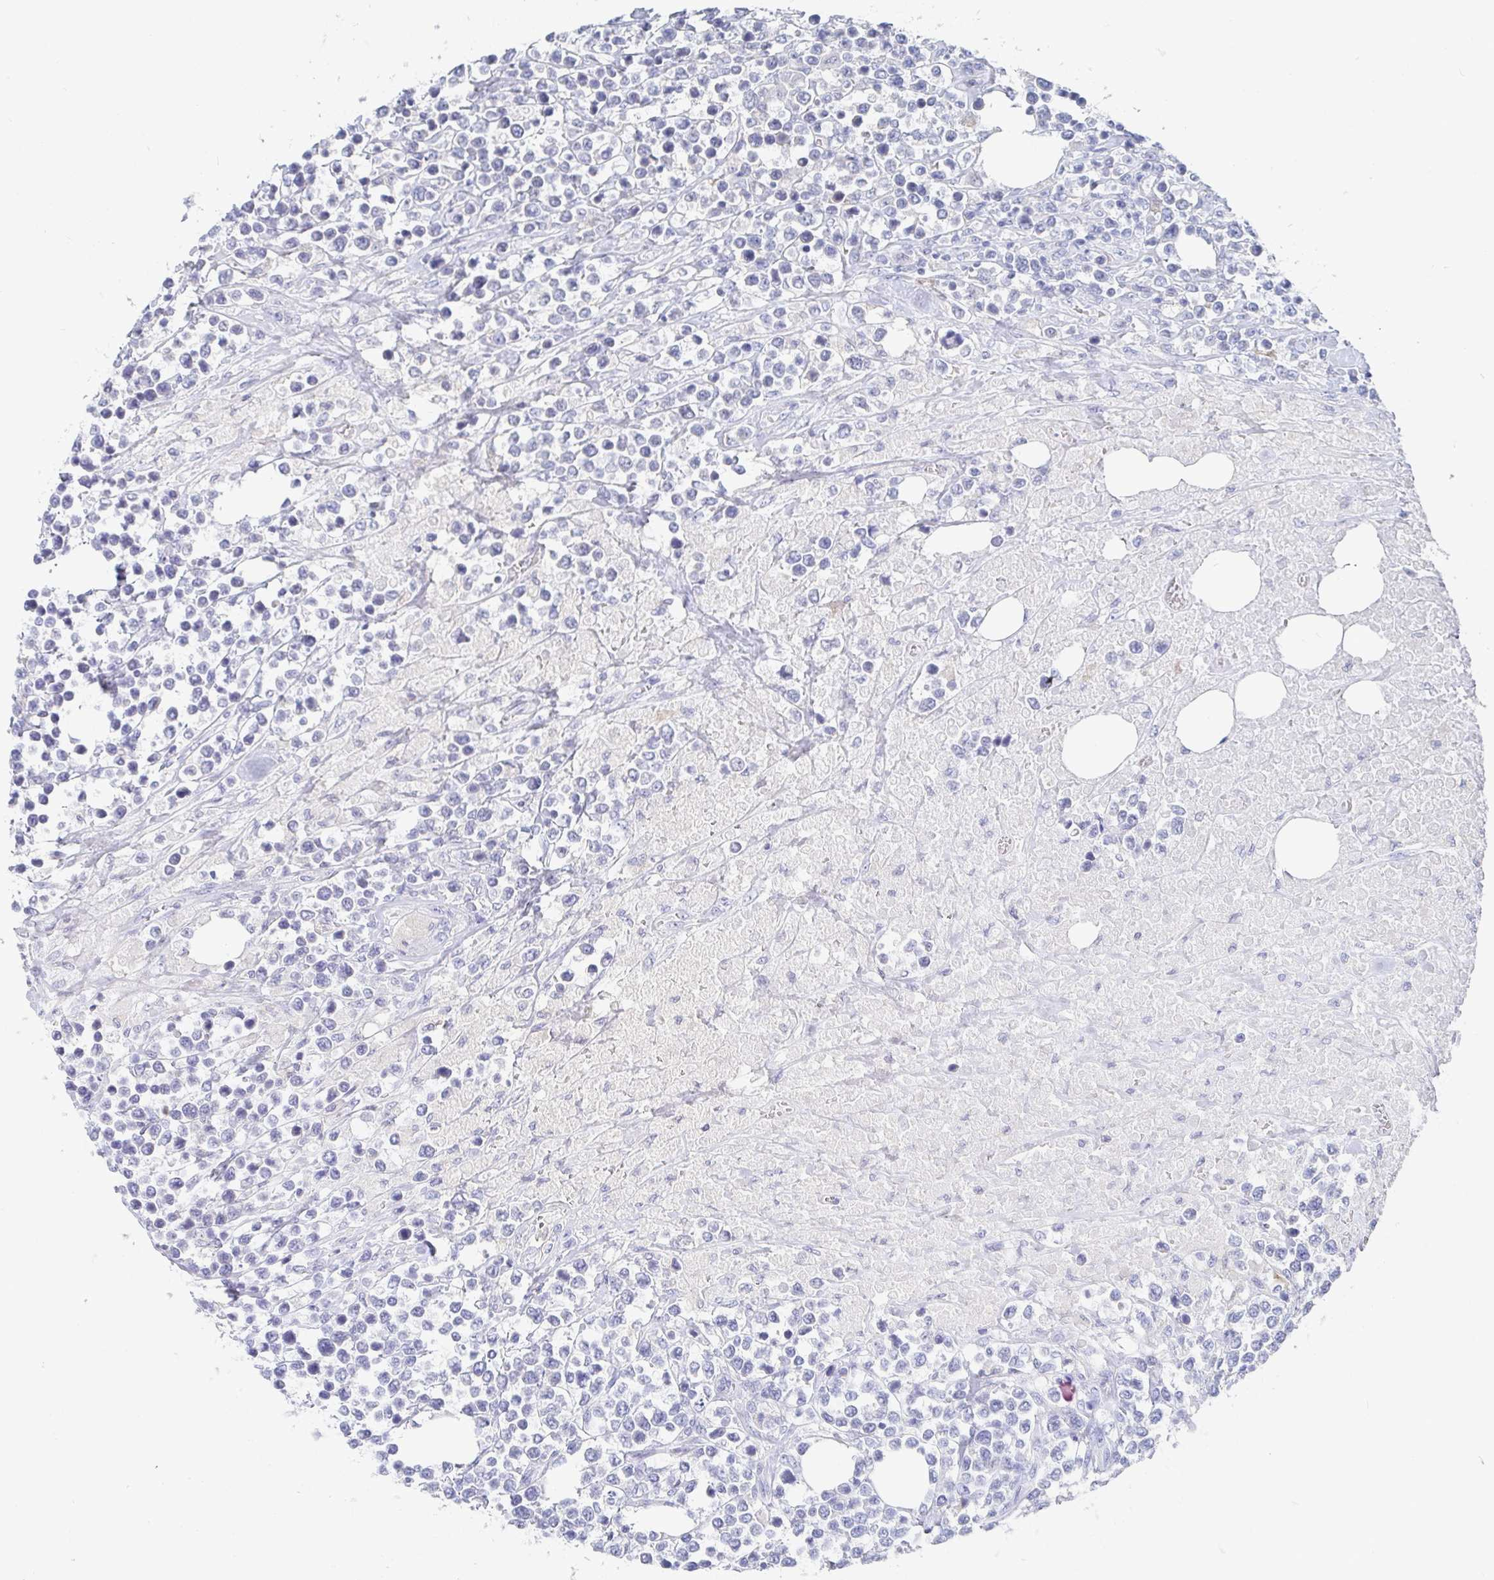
{"staining": {"intensity": "negative", "quantity": "none", "location": "none"}, "tissue": "lymphoma", "cell_type": "Tumor cells", "image_type": "cancer", "snomed": [{"axis": "morphology", "description": "Malignant lymphoma, non-Hodgkin's type, High grade"}, {"axis": "topography", "description": "Soft tissue"}], "caption": "An immunohistochemistry image of lymphoma is shown. There is no staining in tumor cells of lymphoma.", "gene": "ZNF430", "patient": {"sex": "female", "age": 56}}